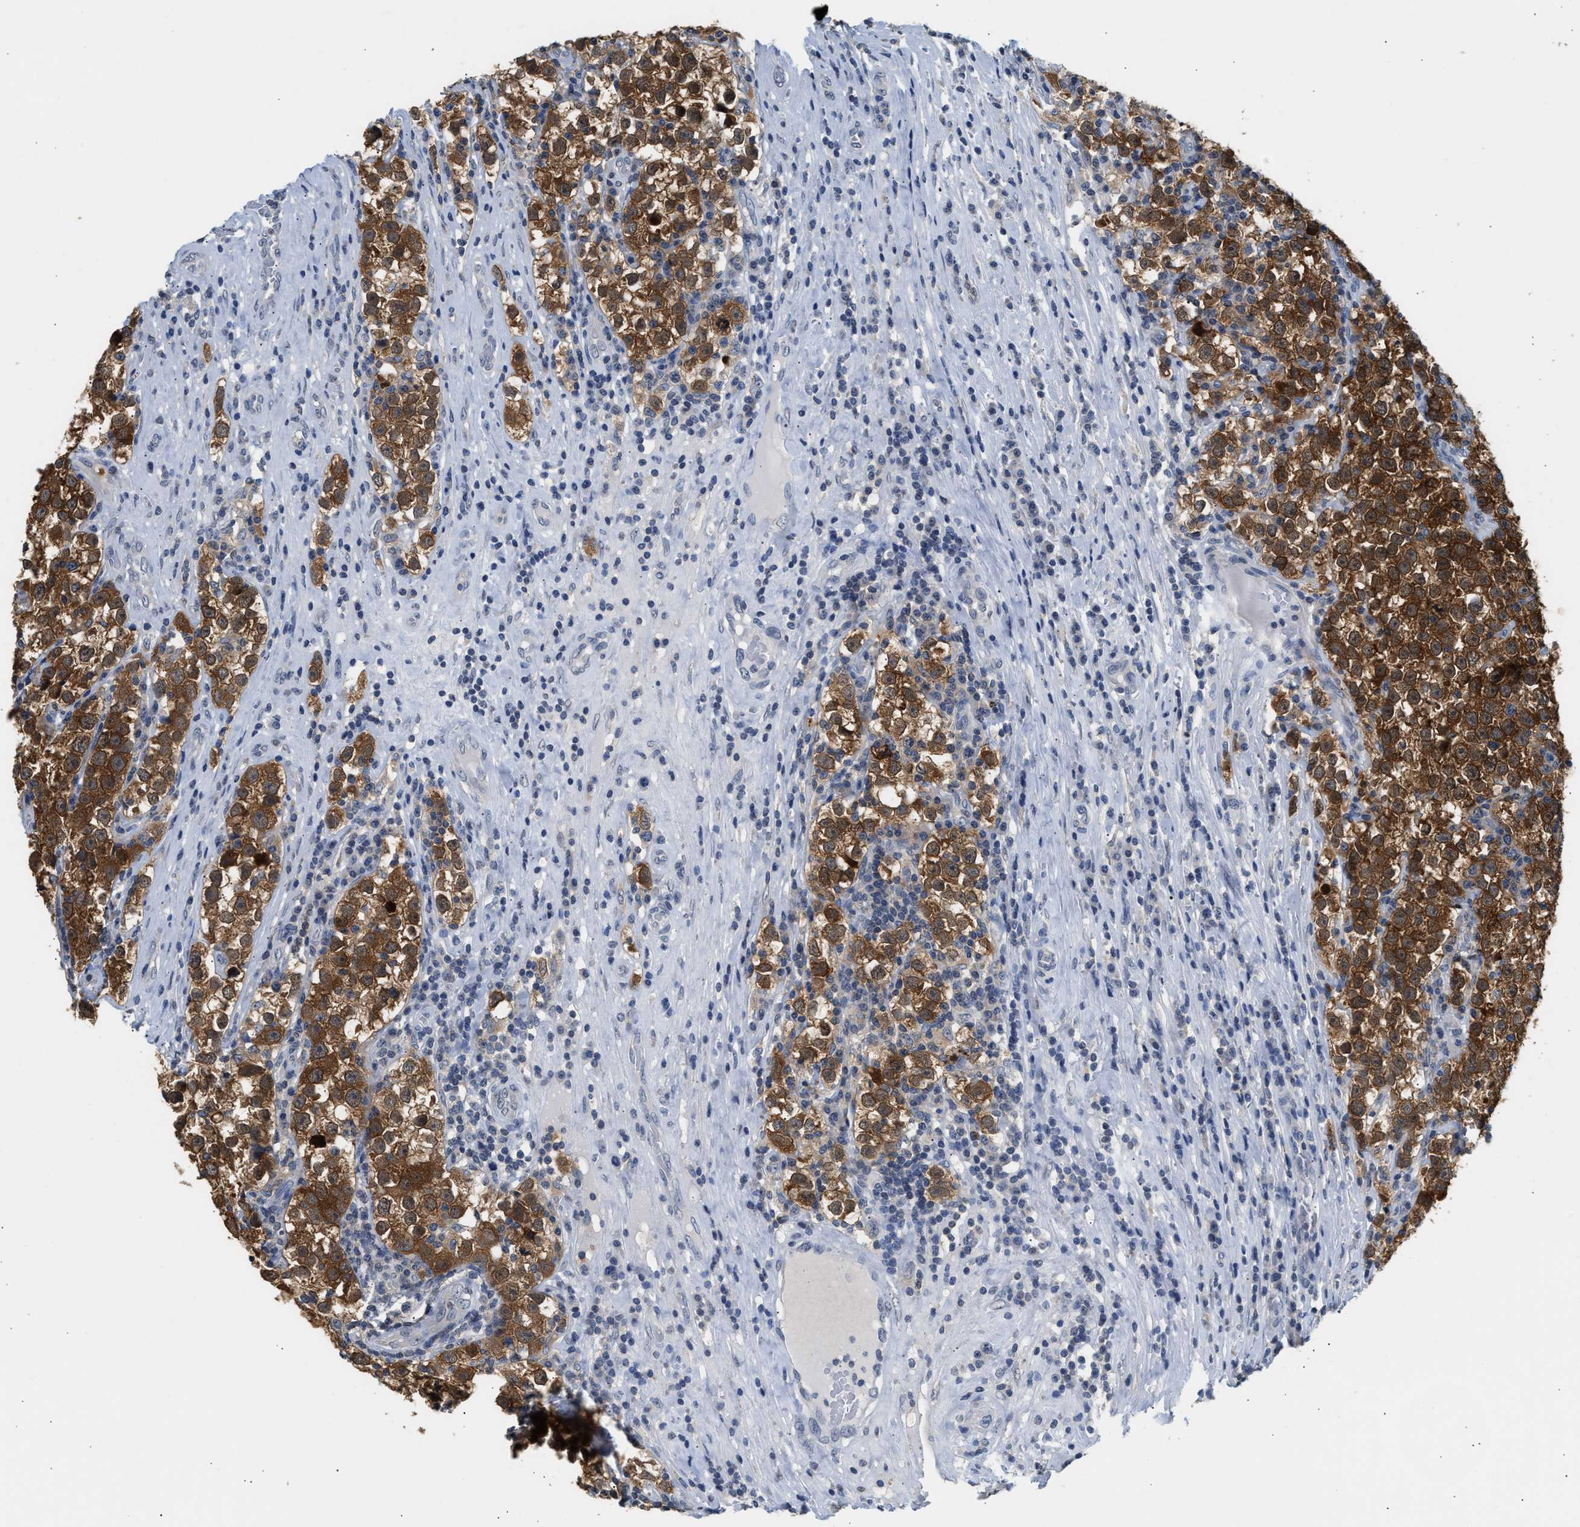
{"staining": {"intensity": "strong", "quantity": ">75%", "location": "cytoplasmic/membranous"}, "tissue": "testis cancer", "cell_type": "Tumor cells", "image_type": "cancer", "snomed": [{"axis": "morphology", "description": "Normal tissue, NOS"}, {"axis": "morphology", "description": "Seminoma, NOS"}, {"axis": "topography", "description": "Testis"}], "caption": "Immunohistochemistry image of neoplastic tissue: testis cancer (seminoma) stained using IHC reveals high levels of strong protein expression localized specifically in the cytoplasmic/membranous of tumor cells, appearing as a cytoplasmic/membranous brown color.", "gene": "PPM1L", "patient": {"sex": "male", "age": 43}}